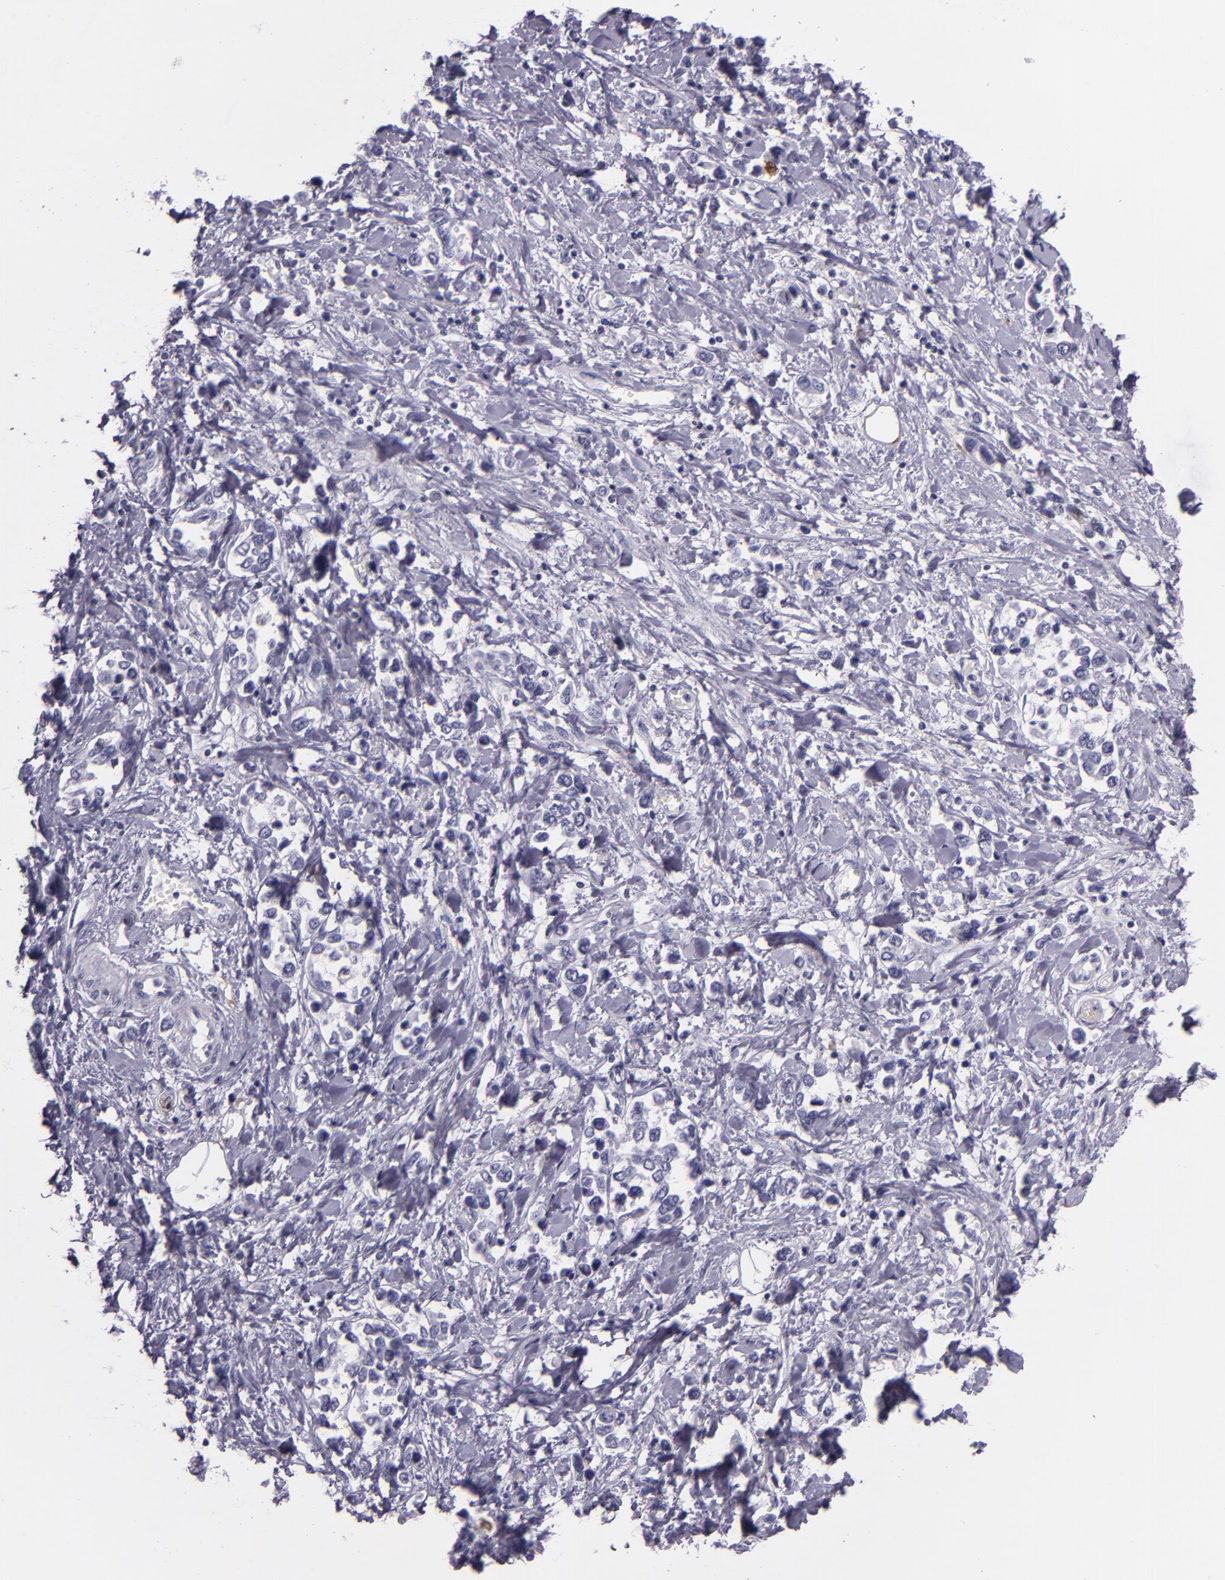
{"staining": {"intensity": "negative", "quantity": "none", "location": "none"}, "tissue": "stomach cancer", "cell_type": "Tumor cells", "image_type": "cancer", "snomed": [{"axis": "morphology", "description": "Adenocarcinoma, NOS"}, {"axis": "topography", "description": "Stomach, upper"}], "caption": "Adenocarcinoma (stomach) stained for a protein using immunohistochemistry displays no expression tumor cells.", "gene": "MT1A", "patient": {"sex": "male", "age": 76}}